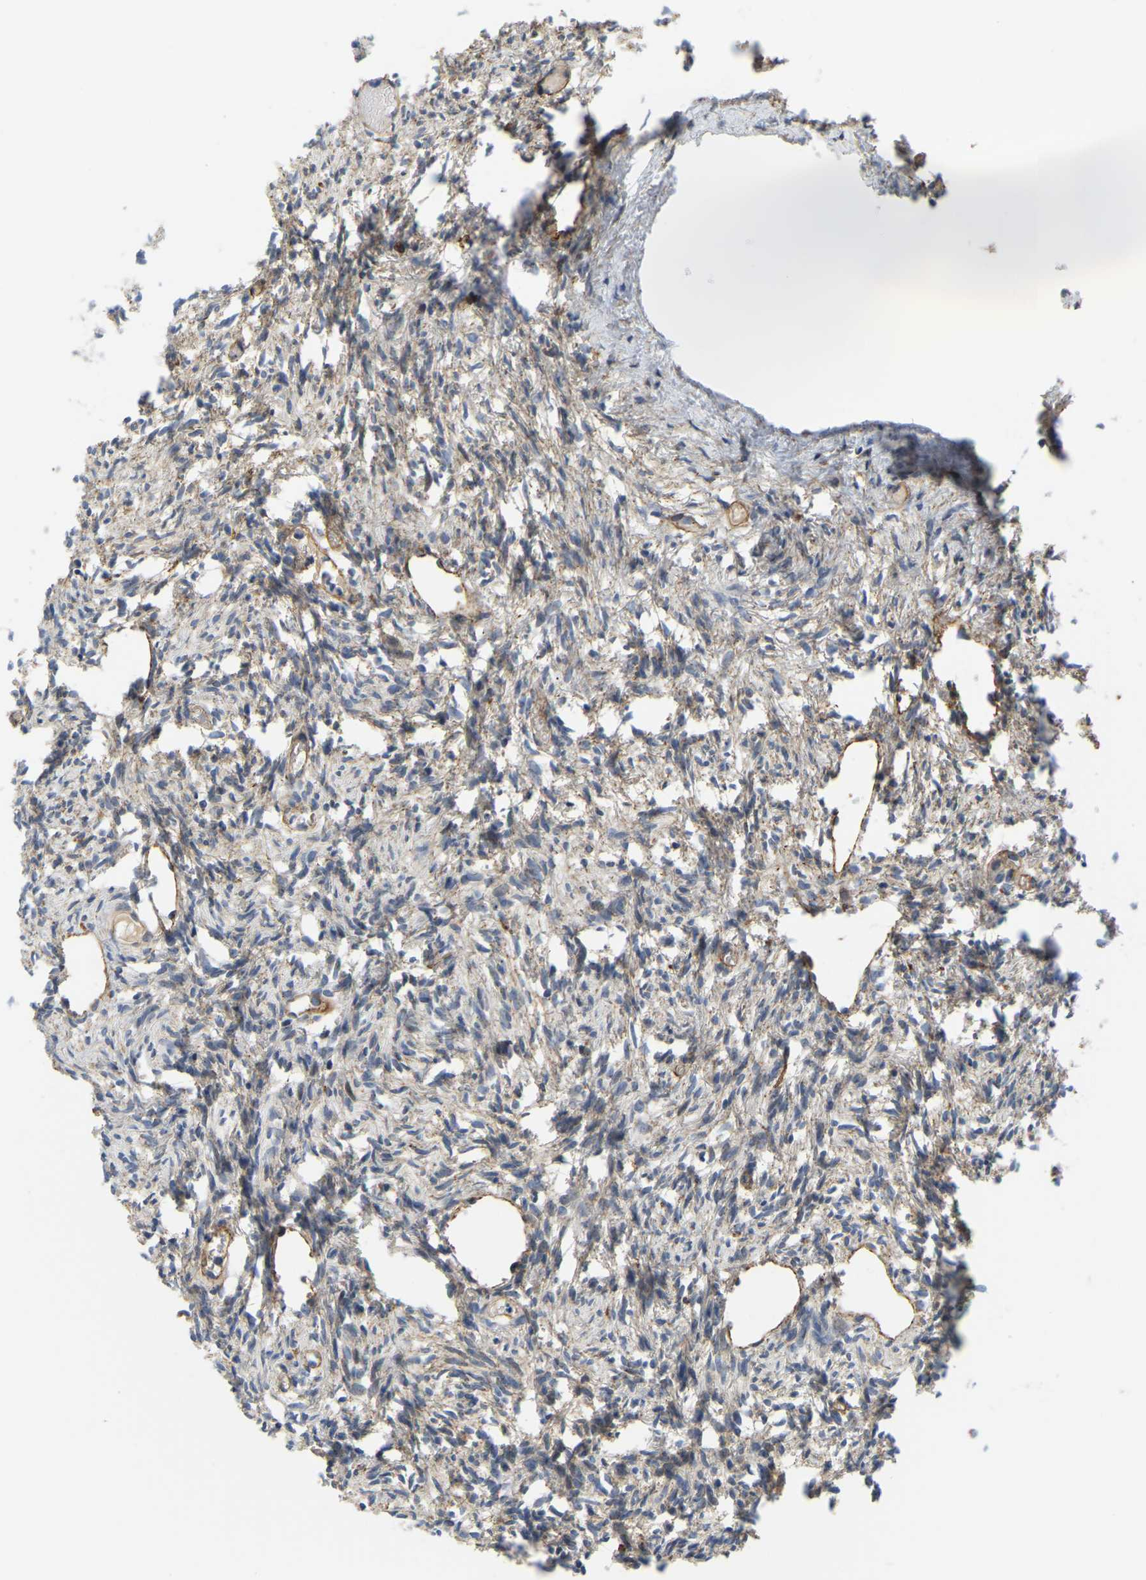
{"staining": {"intensity": "weak", "quantity": ">75%", "location": "cytoplasmic/membranous"}, "tissue": "ovary", "cell_type": "Follicle cells", "image_type": "normal", "snomed": [{"axis": "morphology", "description": "Normal tissue, NOS"}, {"axis": "topography", "description": "Ovary"}], "caption": "Weak cytoplasmic/membranous expression for a protein is identified in about >75% of follicle cells of benign ovary using IHC.", "gene": "LIAS", "patient": {"sex": "female", "age": 33}}